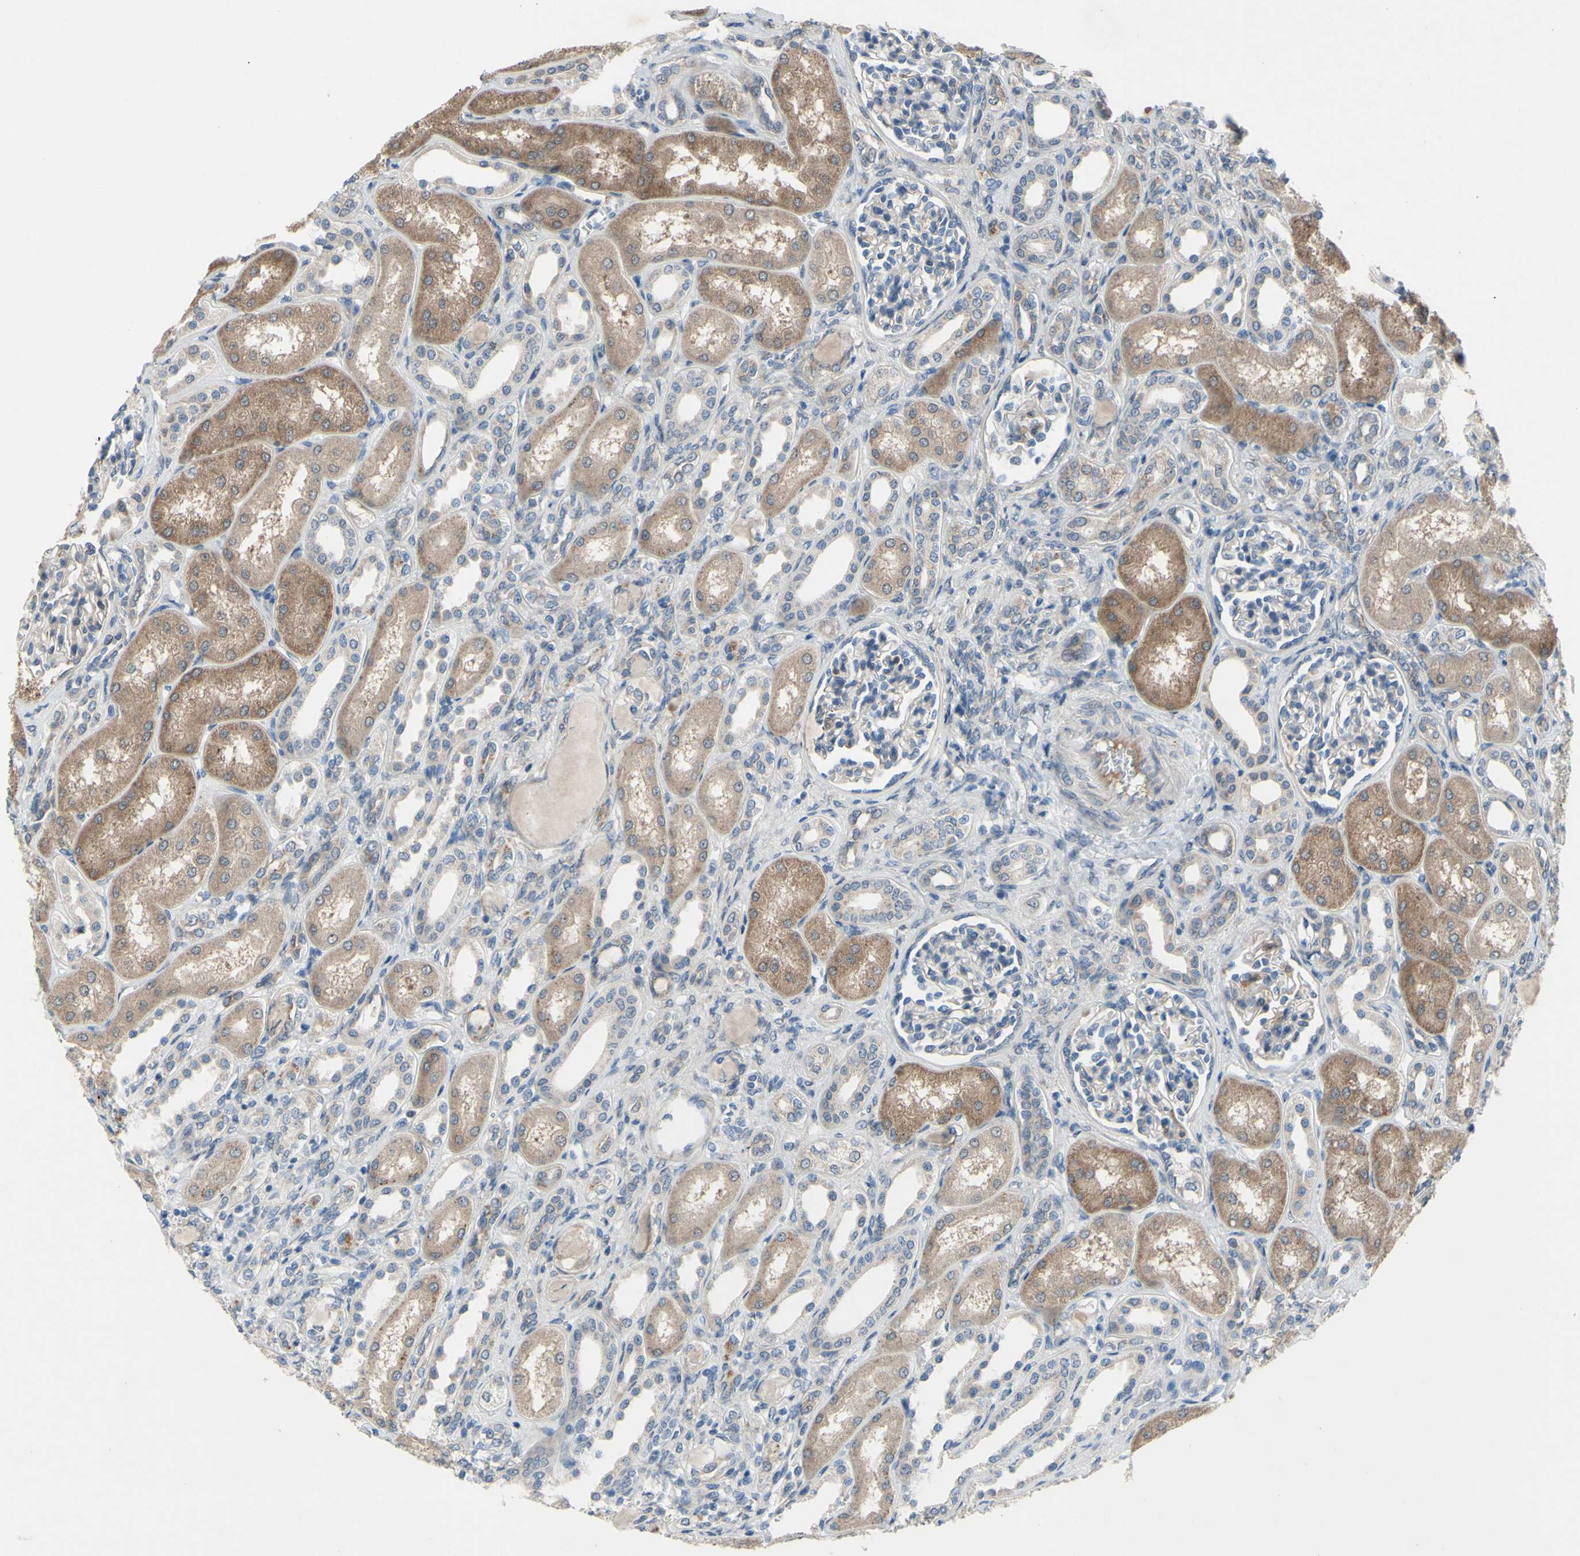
{"staining": {"intensity": "weak", "quantity": ">75%", "location": "cytoplasmic/membranous"}, "tissue": "kidney", "cell_type": "Cells in glomeruli", "image_type": "normal", "snomed": [{"axis": "morphology", "description": "Normal tissue, NOS"}, {"axis": "topography", "description": "Kidney"}], "caption": "The immunohistochemical stain highlights weak cytoplasmic/membranous expression in cells in glomeruli of normal kidney. Nuclei are stained in blue.", "gene": "GRAMD2B", "patient": {"sex": "male", "age": 7}}